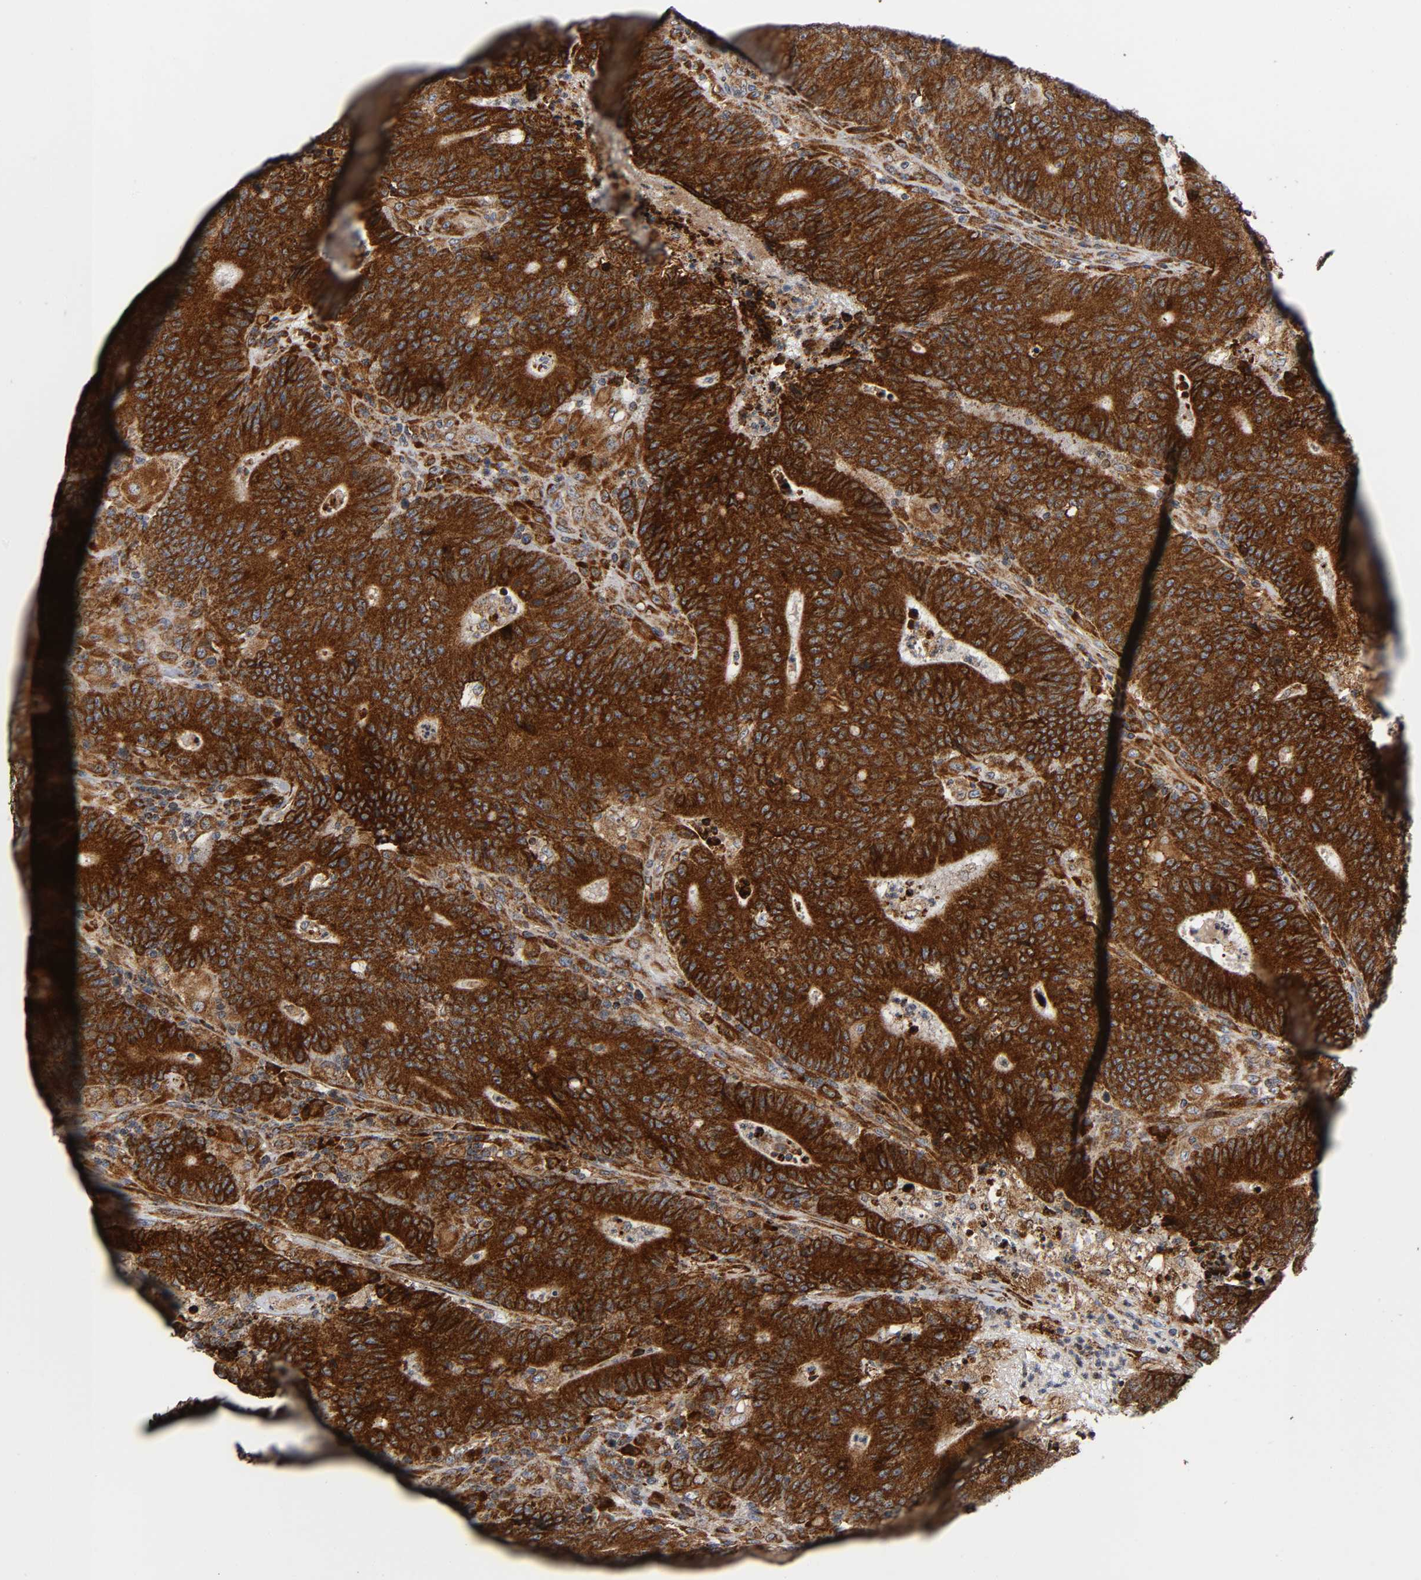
{"staining": {"intensity": "strong", "quantity": ">75%", "location": "cytoplasmic/membranous"}, "tissue": "colorectal cancer", "cell_type": "Tumor cells", "image_type": "cancer", "snomed": [{"axis": "morphology", "description": "Normal tissue, NOS"}, {"axis": "morphology", "description": "Adenocarcinoma, NOS"}, {"axis": "topography", "description": "Colon"}], "caption": "Immunohistochemistry (IHC) image of colorectal cancer (adenocarcinoma) stained for a protein (brown), which displays high levels of strong cytoplasmic/membranous staining in about >75% of tumor cells.", "gene": "MAP3K1", "patient": {"sex": "female", "age": 75}}